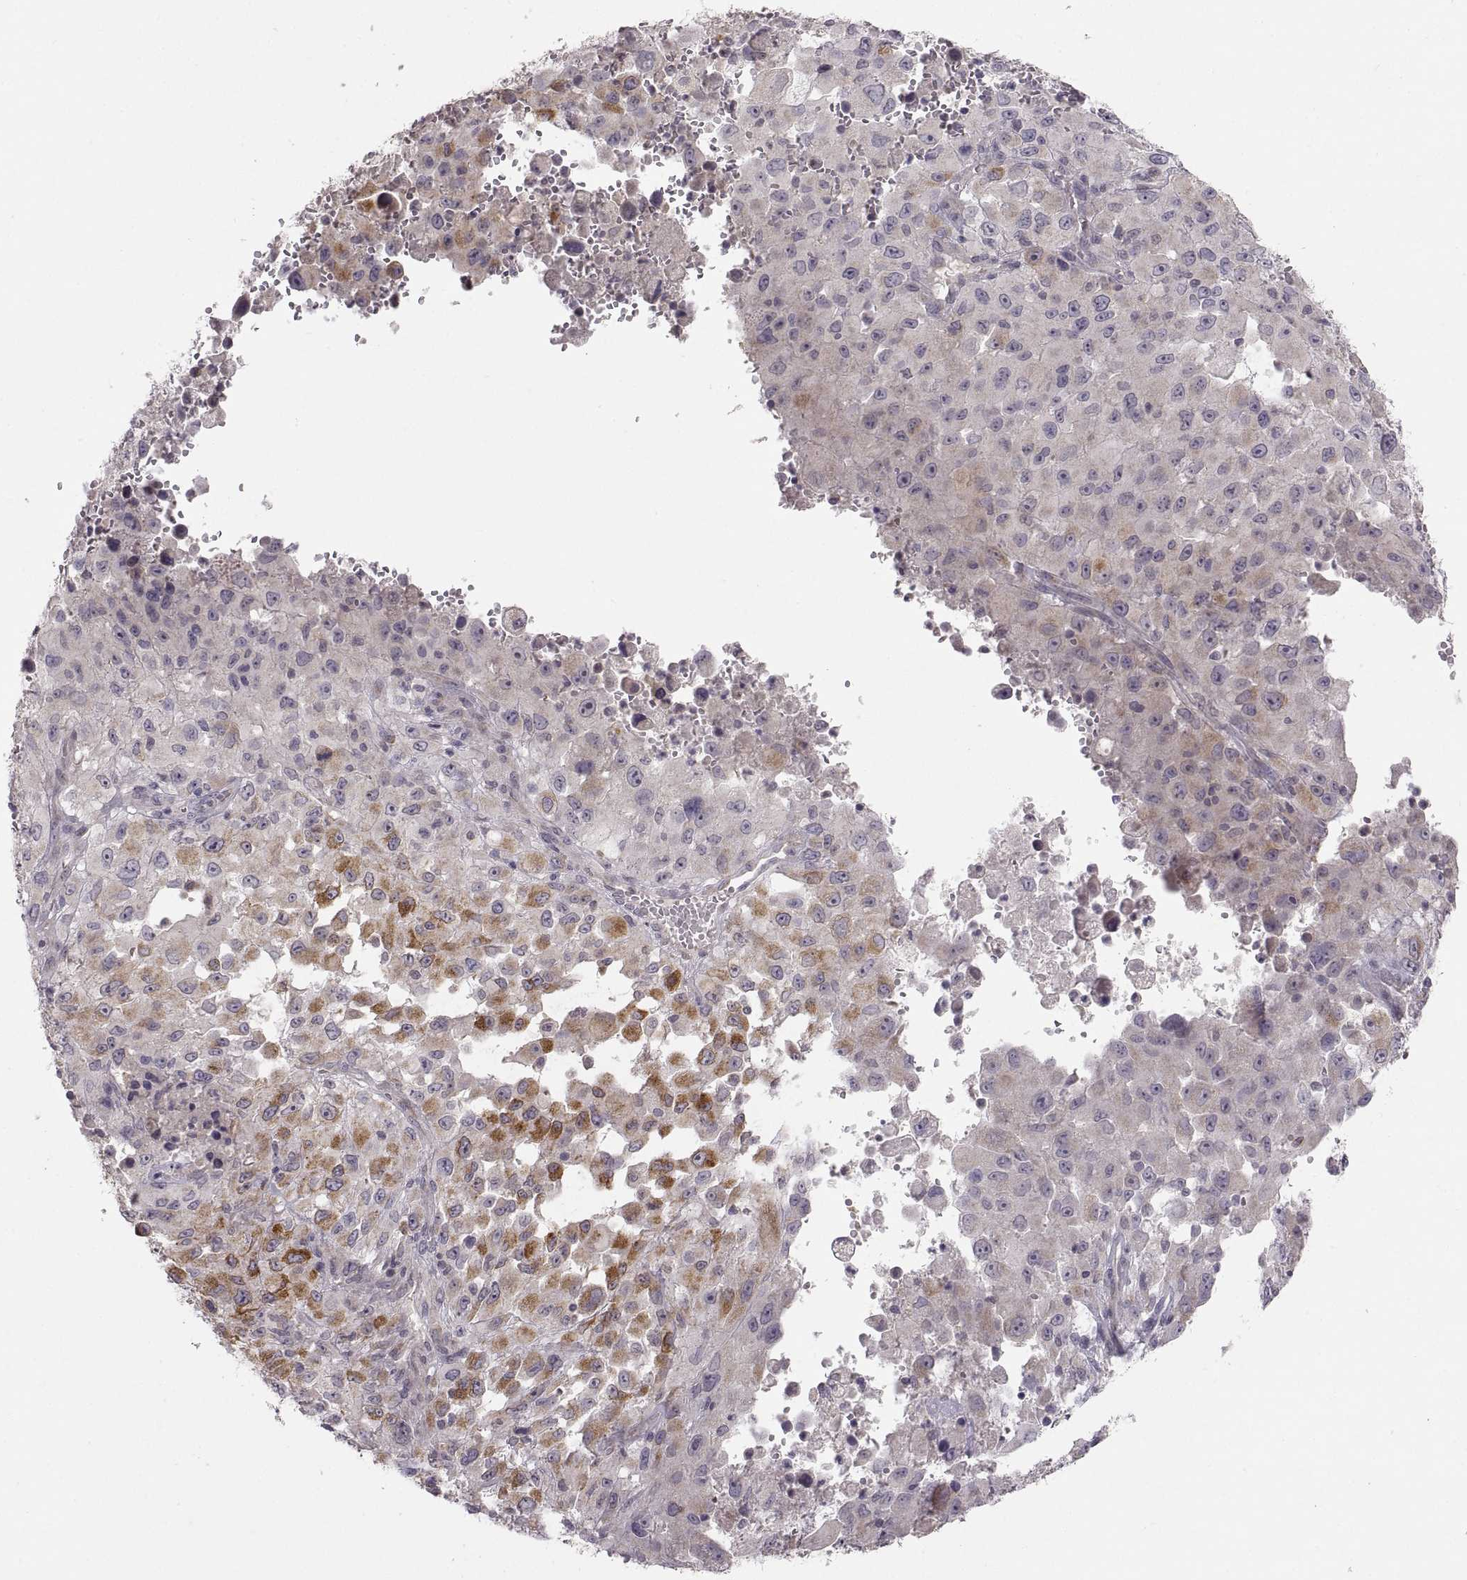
{"staining": {"intensity": "strong", "quantity": "<25%", "location": "cytoplasmic/membranous"}, "tissue": "melanoma", "cell_type": "Tumor cells", "image_type": "cancer", "snomed": [{"axis": "morphology", "description": "Malignant melanoma, Metastatic site"}, {"axis": "topography", "description": "Soft tissue"}], "caption": "Immunohistochemical staining of human melanoma exhibits medium levels of strong cytoplasmic/membranous expression in approximately <25% of tumor cells.", "gene": "HMGCR", "patient": {"sex": "male", "age": 50}}